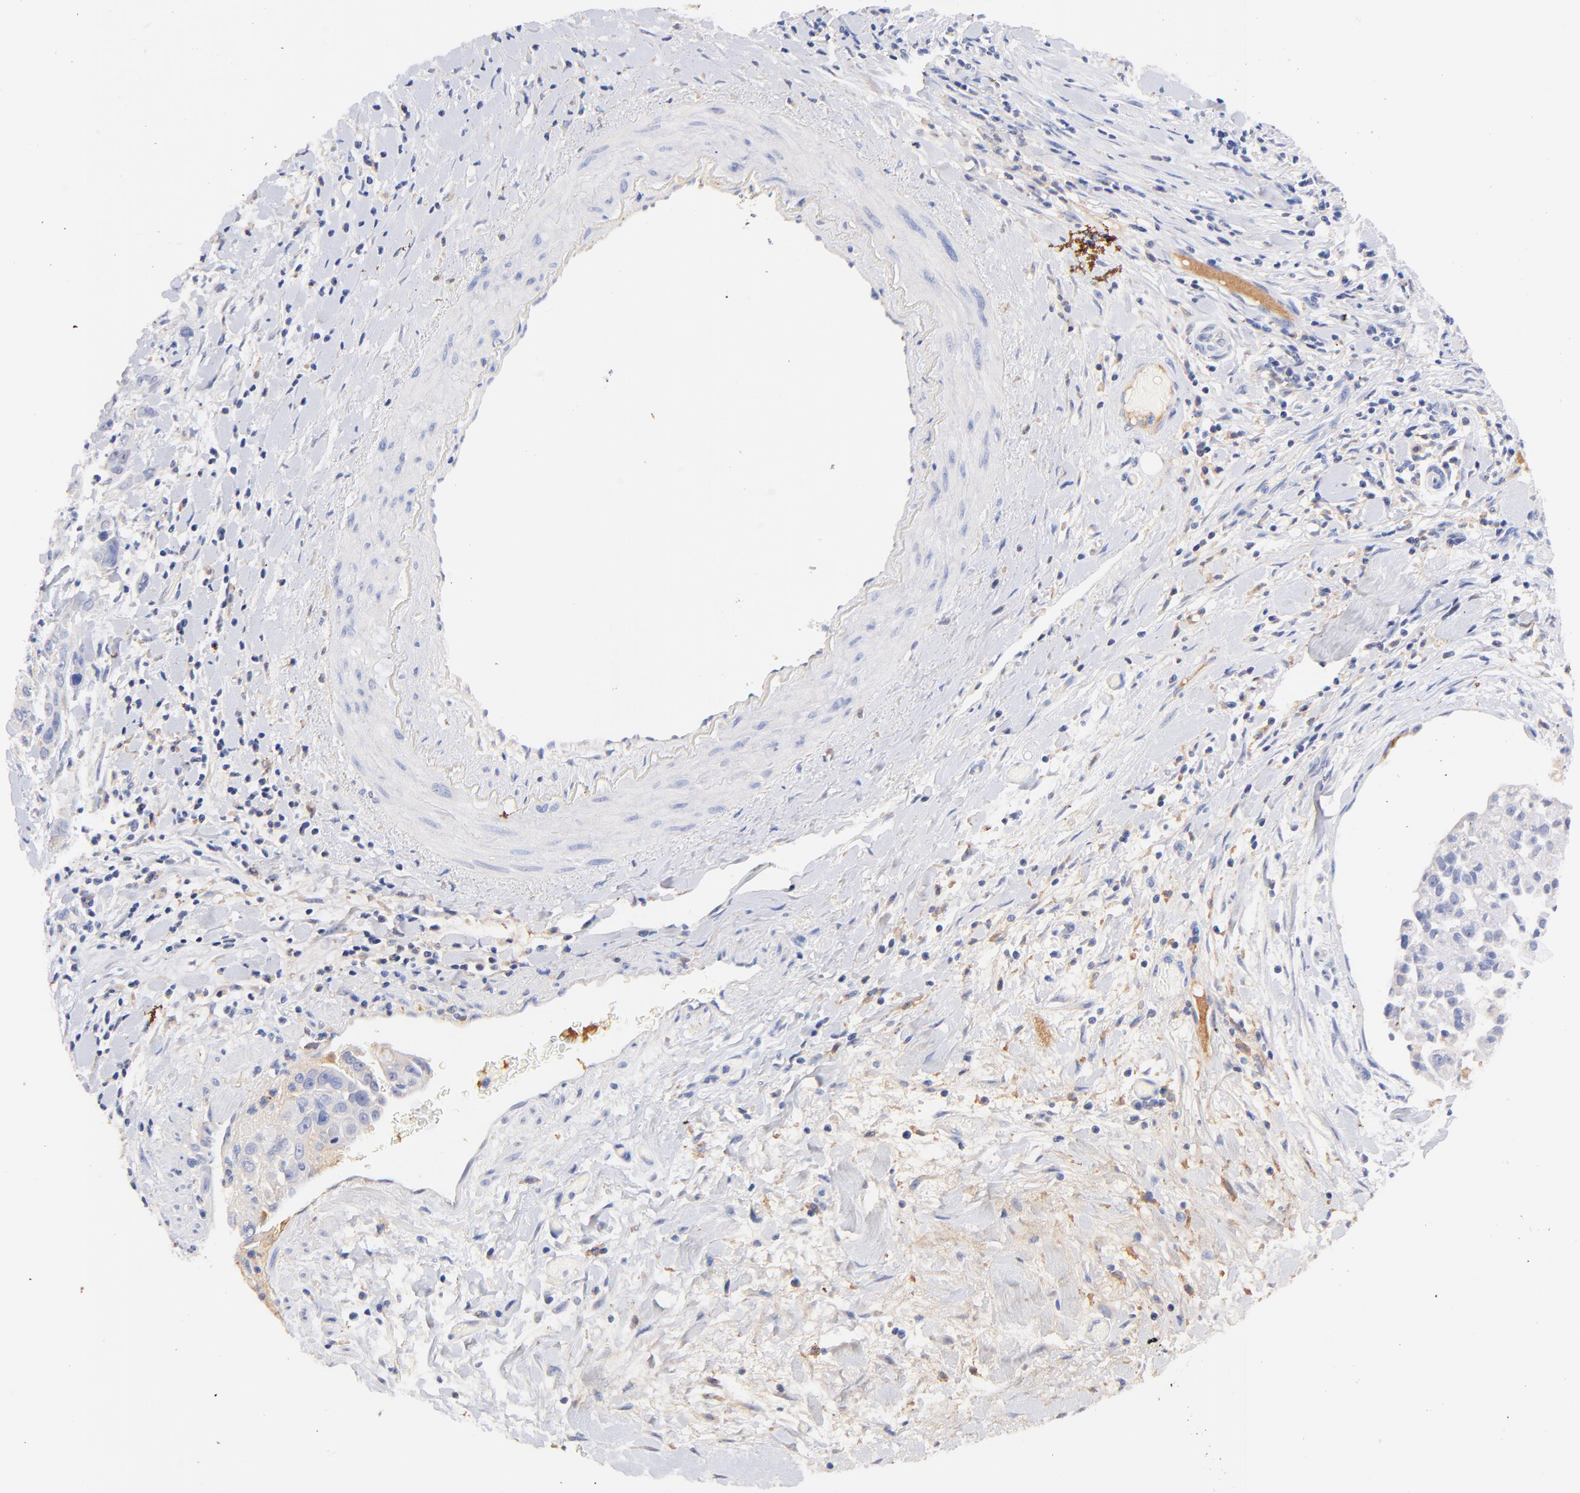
{"staining": {"intensity": "weak", "quantity": "<25%", "location": "cytoplasmic/membranous"}, "tissue": "pancreatic cancer", "cell_type": "Tumor cells", "image_type": "cancer", "snomed": [{"axis": "morphology", "description": "Adenocarcinoma, NOS"}, {"axis": "topography", "description": "Pancreas"}], "caption": "Immunohistochemical staining of pancreatic cancer (adenocarcinoma) reveals no significant expression in tumor cells.", "gene": "IGLV7-43", "patient": {"sex": "female", "age": 52}}